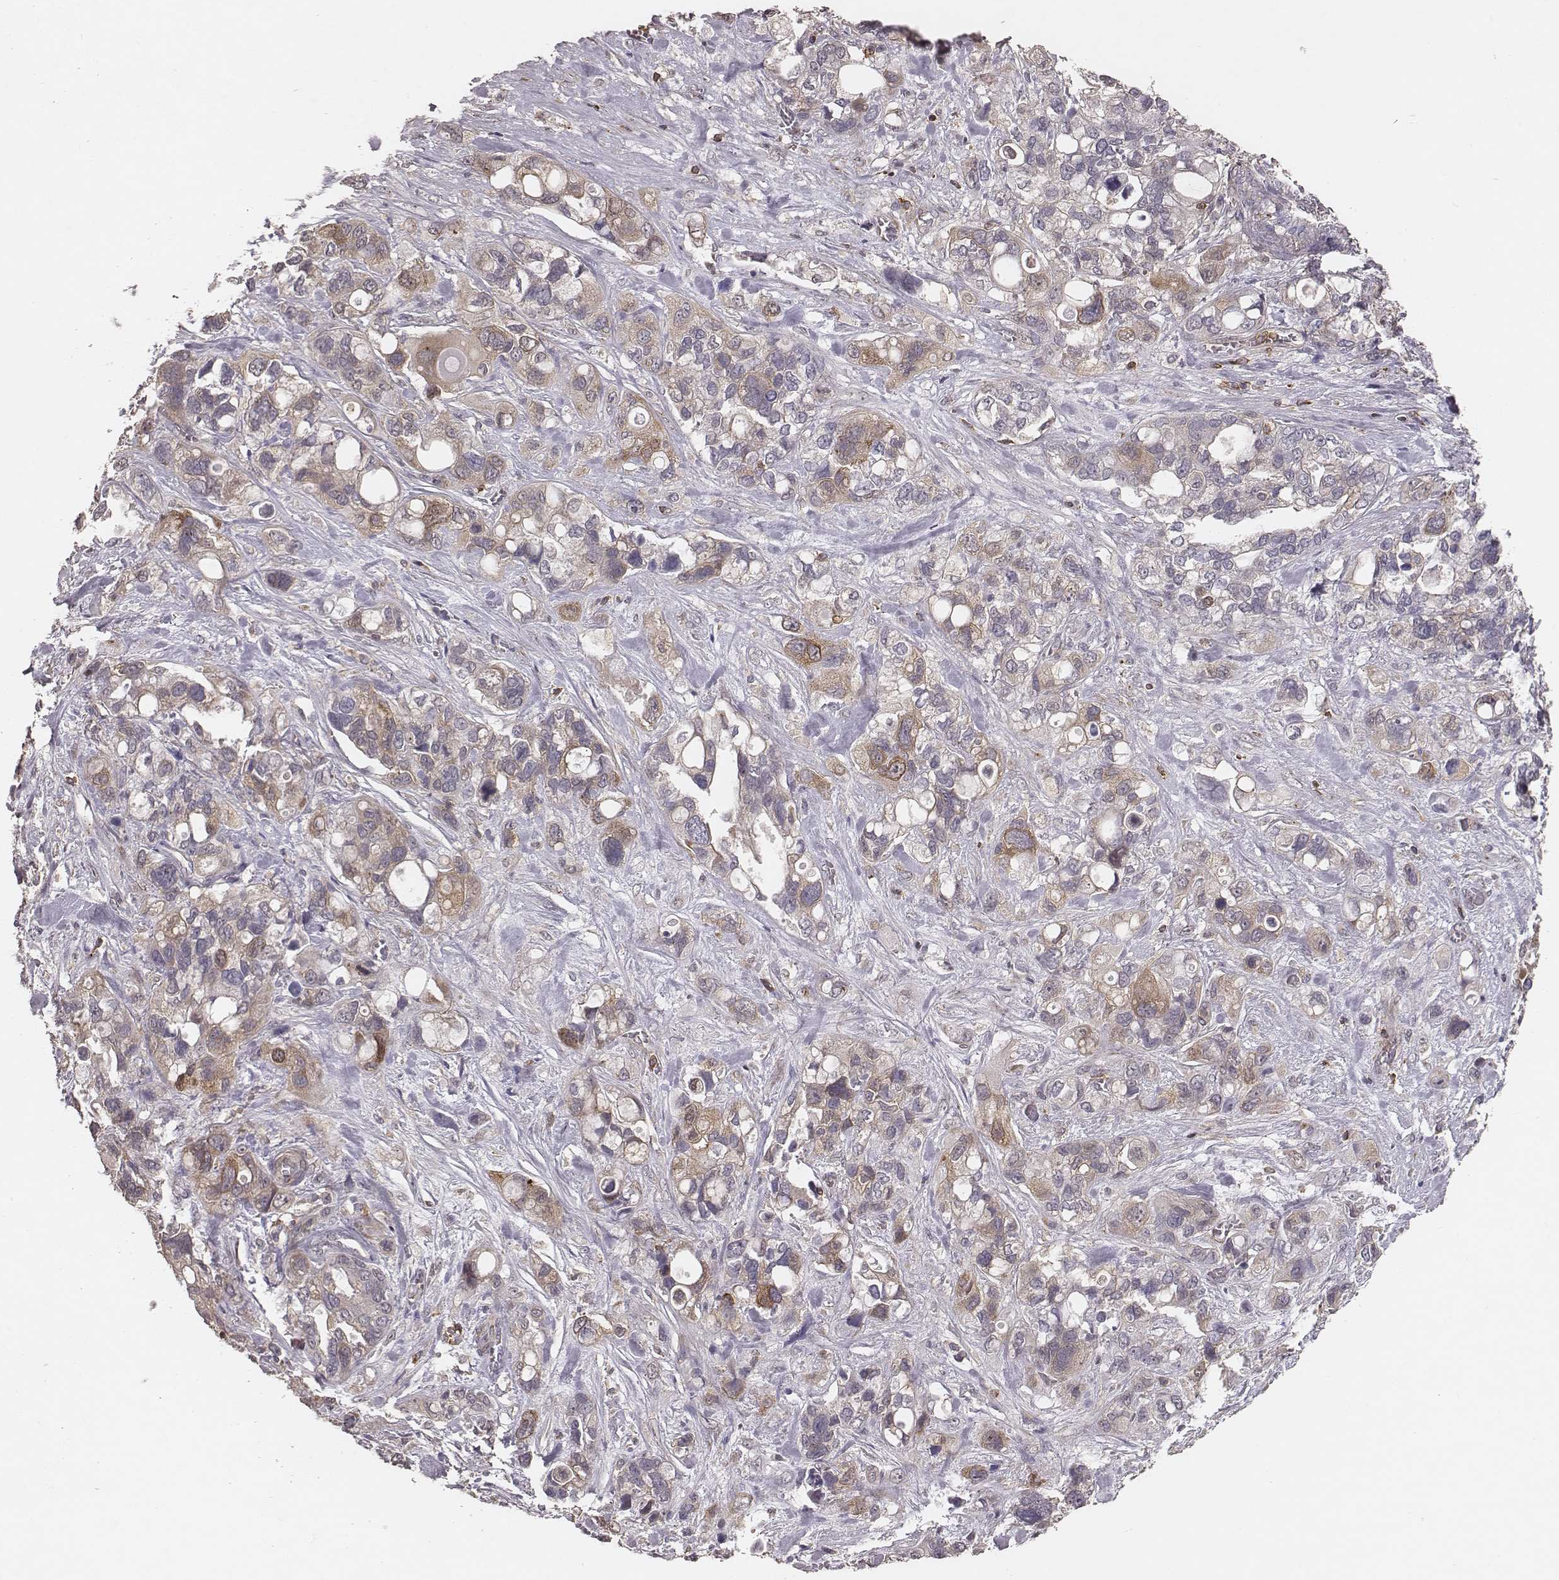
{"staining": {"intensity": "weak", "quantity": "<25%", "location": "cytoplasmic/membranous"}, "tissue": "stomach cancer", "cell_type": "Tumor cells", "image_type": "cancer", "snomed": [{"axis": "morphology", "description": "Adenocarcinoma, NOS"}, {"axis": "topography", "description": "Stomach, upper"}], "caption": "Tumor cells are negative for brown protein staining in adenocarcinoma (stomach).", "gene": "PILRA", "patient": {"sex": "female", "age": 81}}